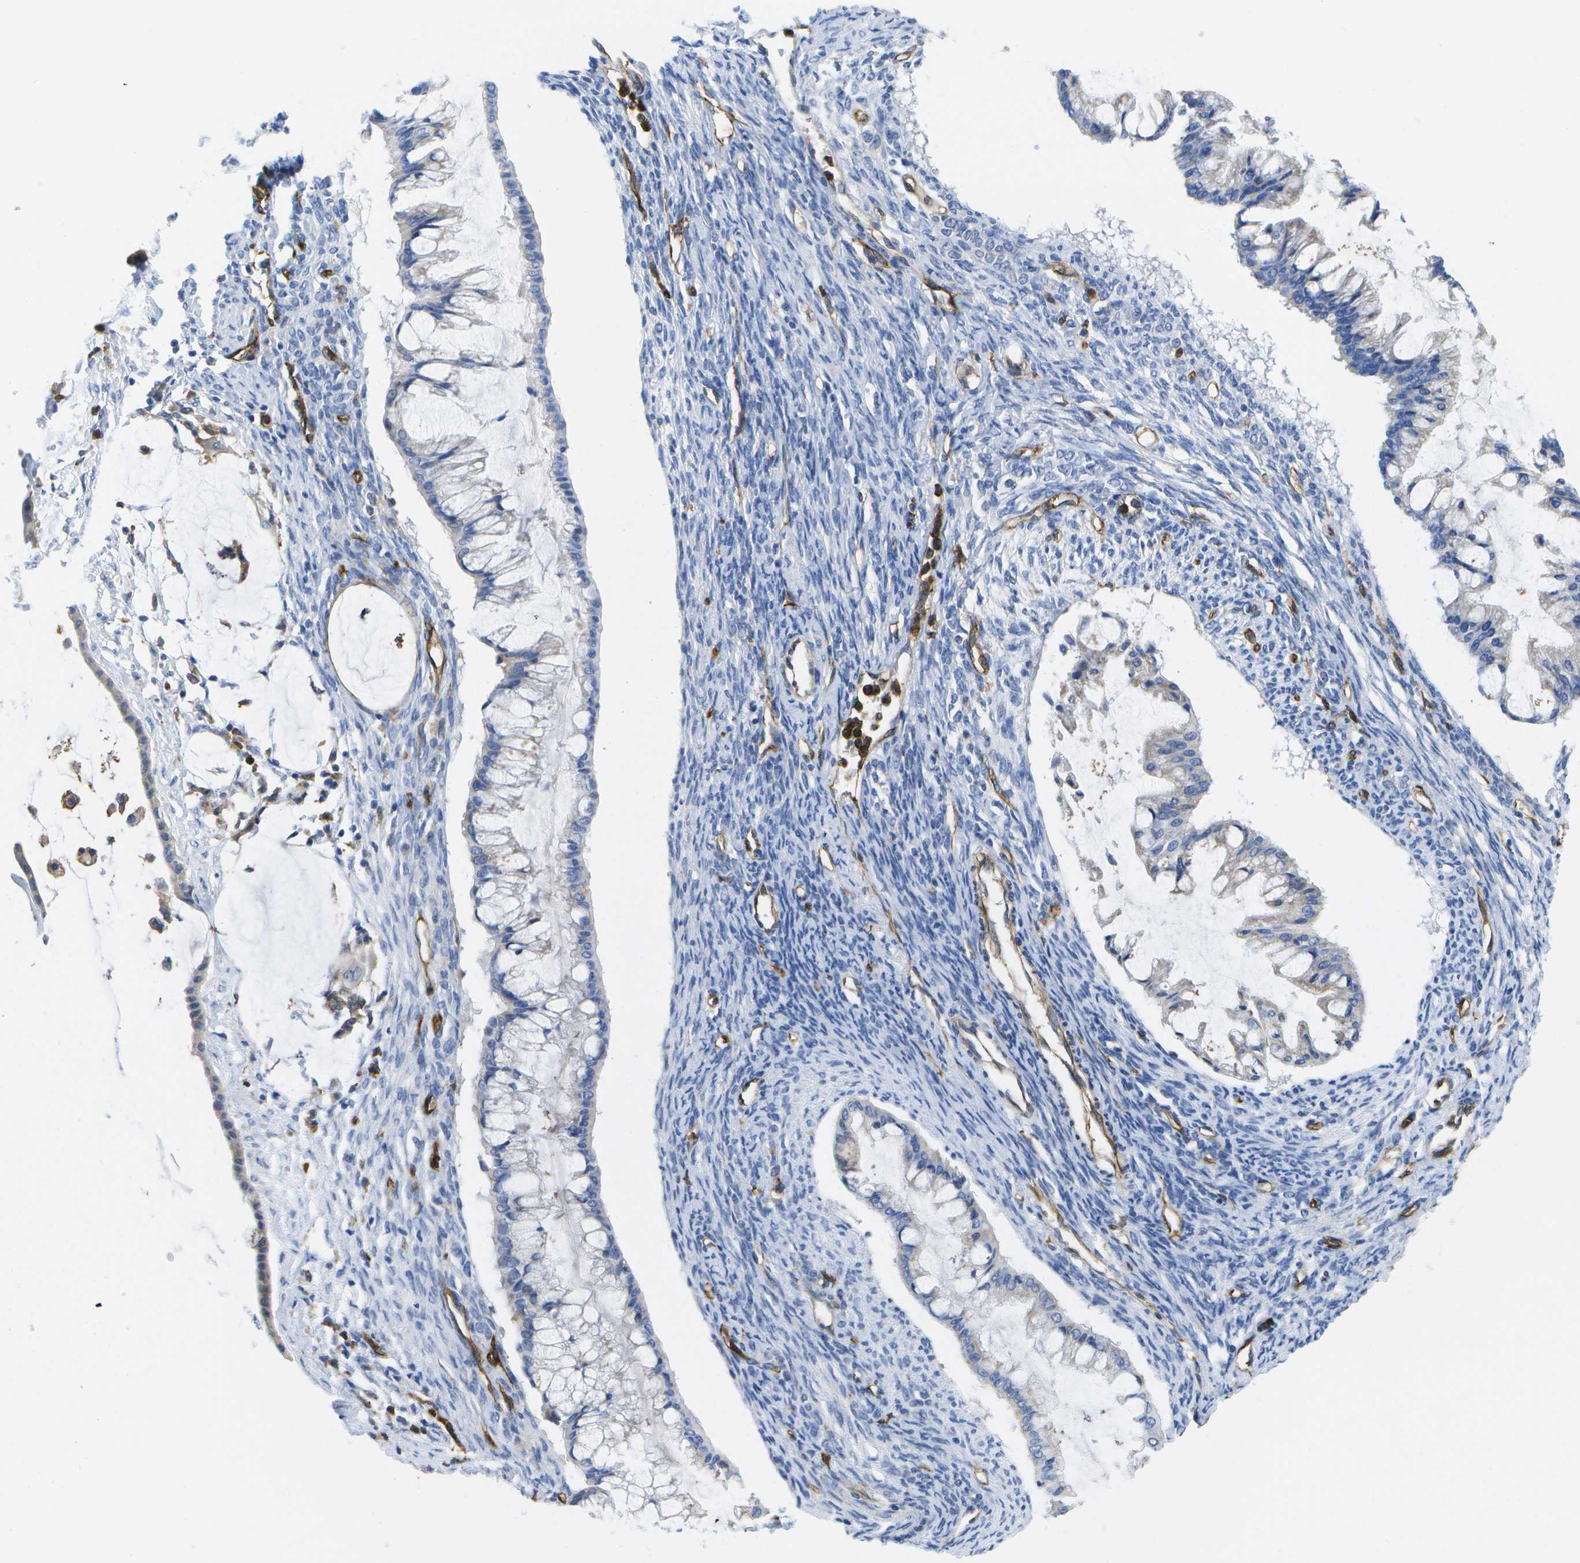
{"staining": {"intensity": "negative", "quantity": "none", "location": "none"}, "tissue": "ovarian cancer", "cell_type": "Tumor cells", "image_type": "cancer", "snomed": [{"axis": "morphology", "description": "Cystadenocarcinoma, mucinous, NOS"}, {"axis": "topography", "description": "Ovary"}], "caption": "IHC of human ovarian cancer (mucinous cystadenocarcinoma) exhibits no staining in tumor cells.", "gene": "DYSF", "patient": {"sex": "female", "age": 73}}